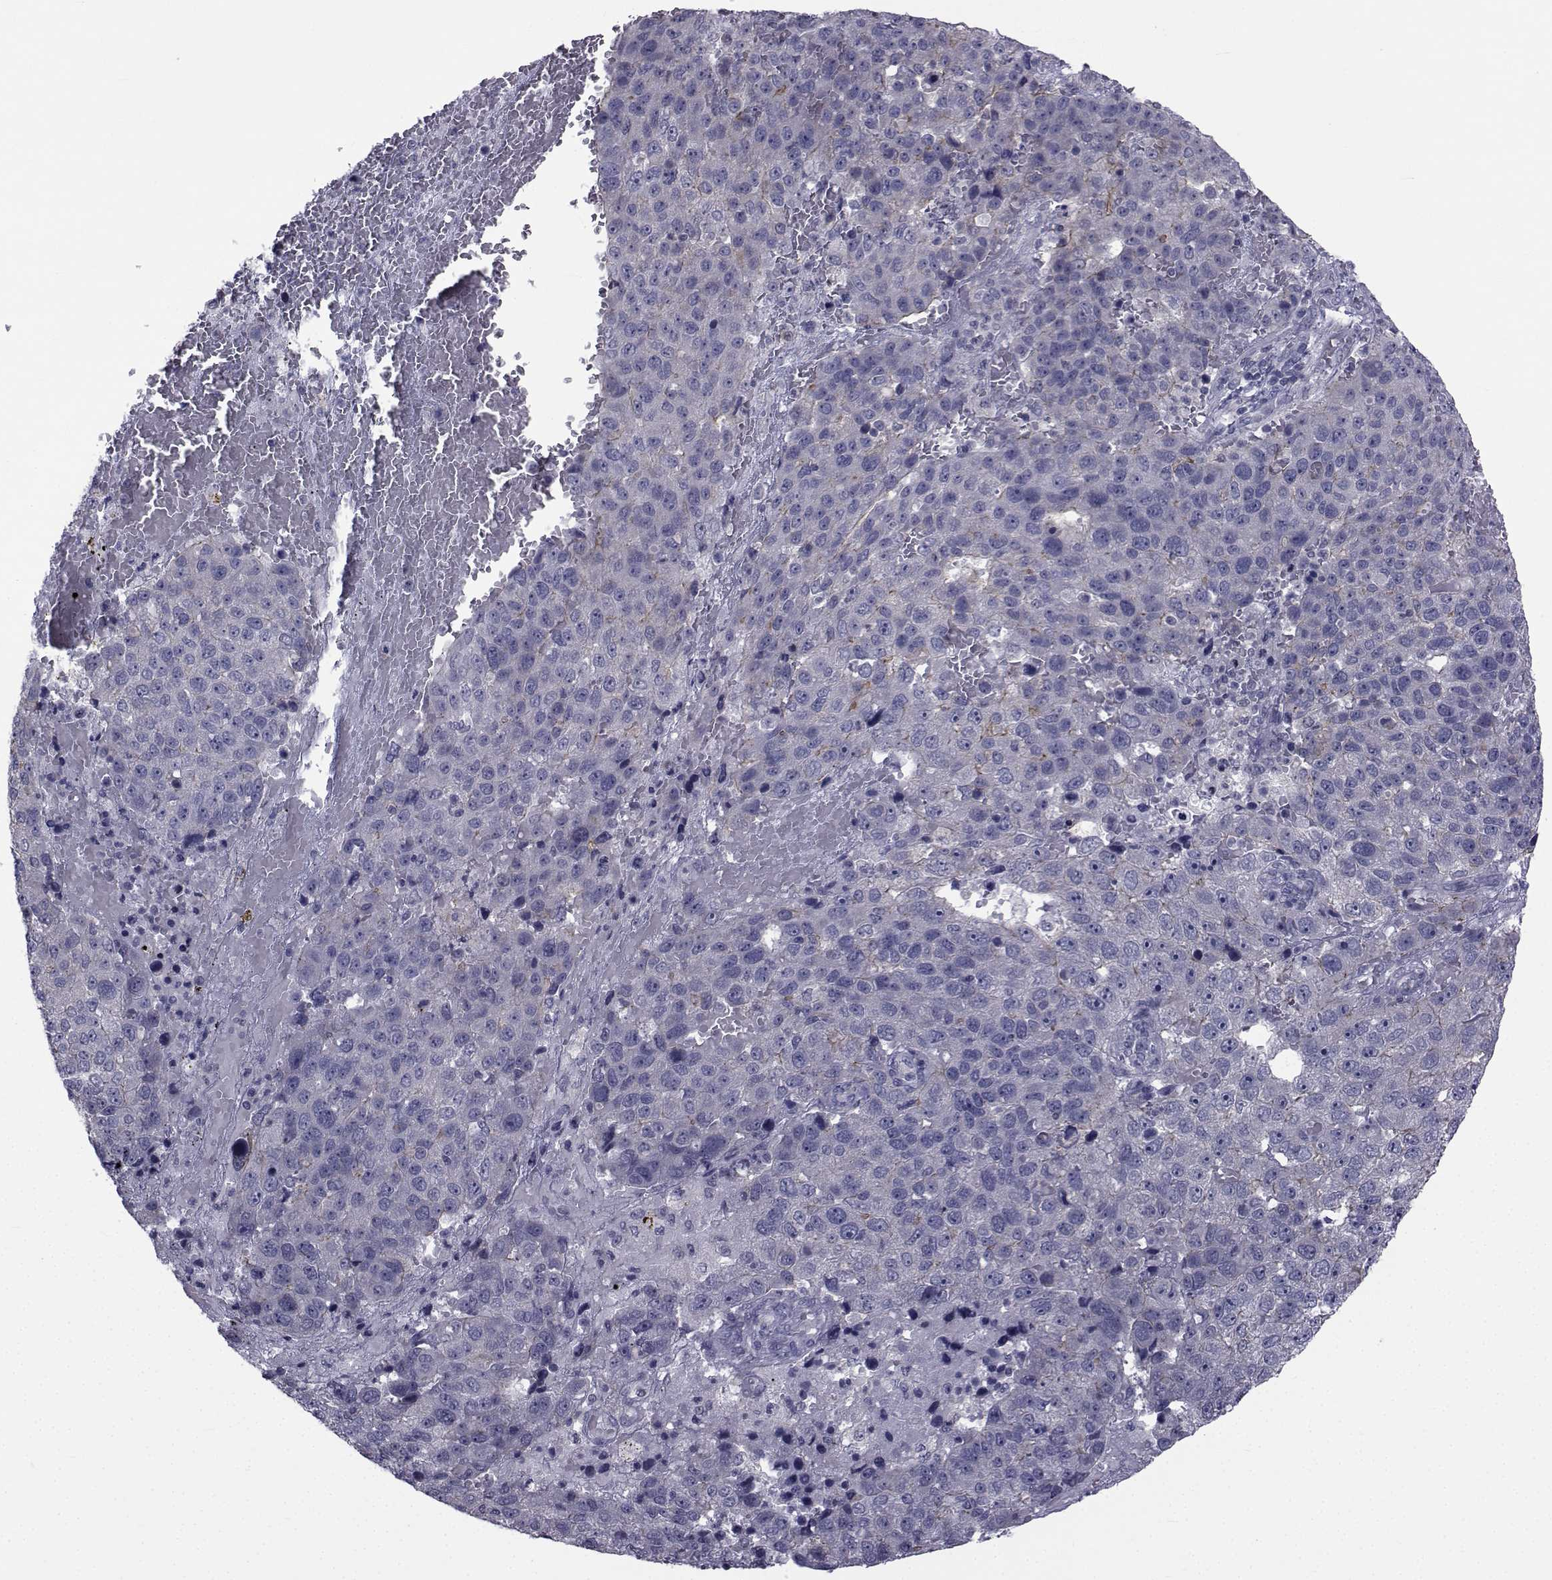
{"staining": {"intensity": "moderate", "quantity": "<25%", "location": "cytoplasmic/membranous"}, "tissue": "pancreatic cancer", "cell_type": "Tumor cells", "image_type": "cancer", "snomed": [{"axis": "morphology", "description": "Adenocarcinoma, NOS"}, {"axis": "topography", "description": "Pancreas"}], "caption": "A micrograph of human adenocarcinoma (pancreatic) stained for a protein shows moderate cytoplasmic/membranous brown staining in tumor cells.", "gene": "SLC30A10", "patient": {"sex": "female", "age": 61}}